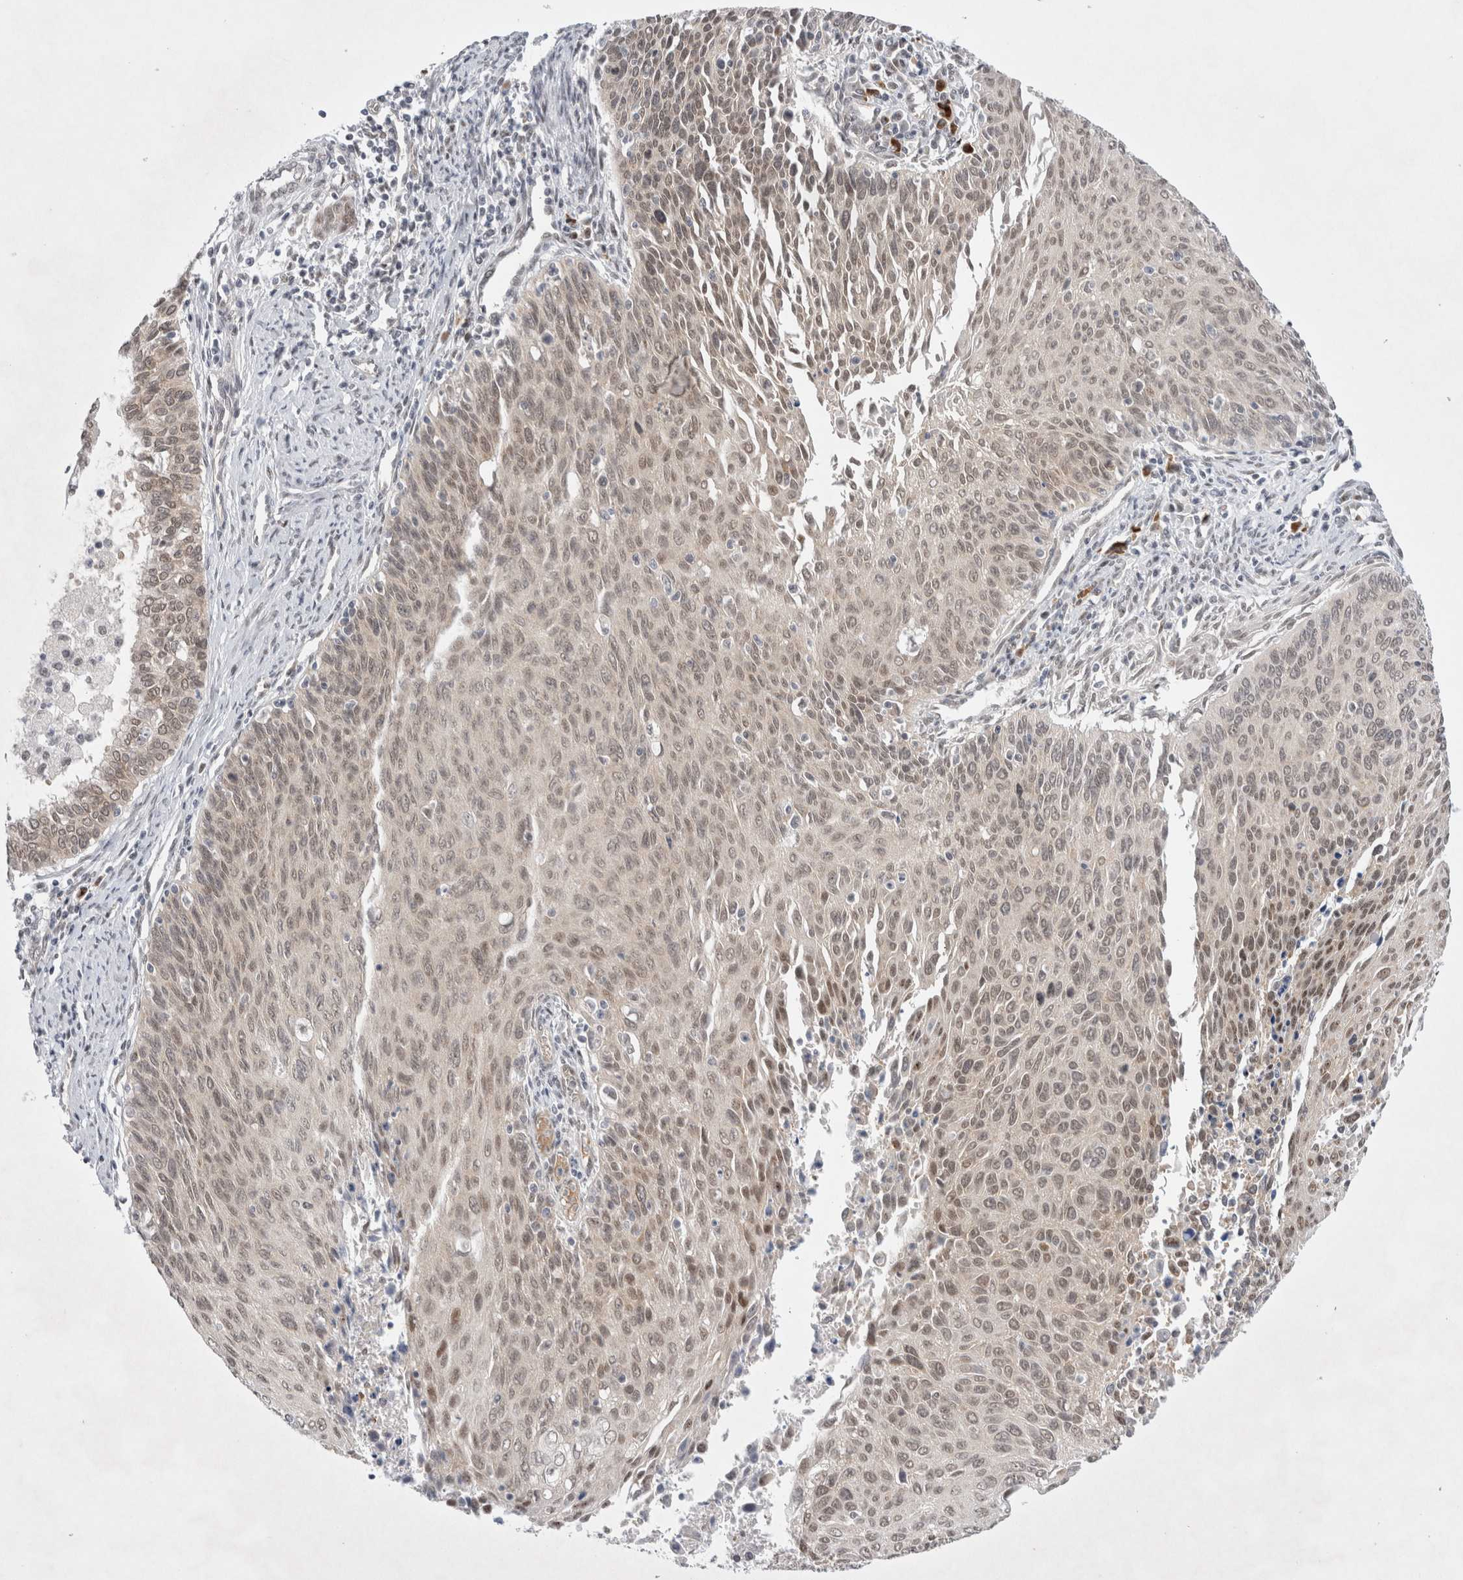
{"staining": {"intensity": "weak", "quantity": ">75%", "location": "nuclear"}, "tissue": "cervical cancer", "cell_type": "Tumor cells", "image_type": "cancer", "snomed": [{"axis": "morphology", "description": "Squamous cell carcinoma, NOS"}, {"axis": "topography", "description": "Cervix"}], "caption": "The image shows staining of cervical cancer, revealing weak nuclear protein expression (brown color) within tumor cells.", "gene": "WIPF2", "patient": {"sex": "female", "age": 55}}